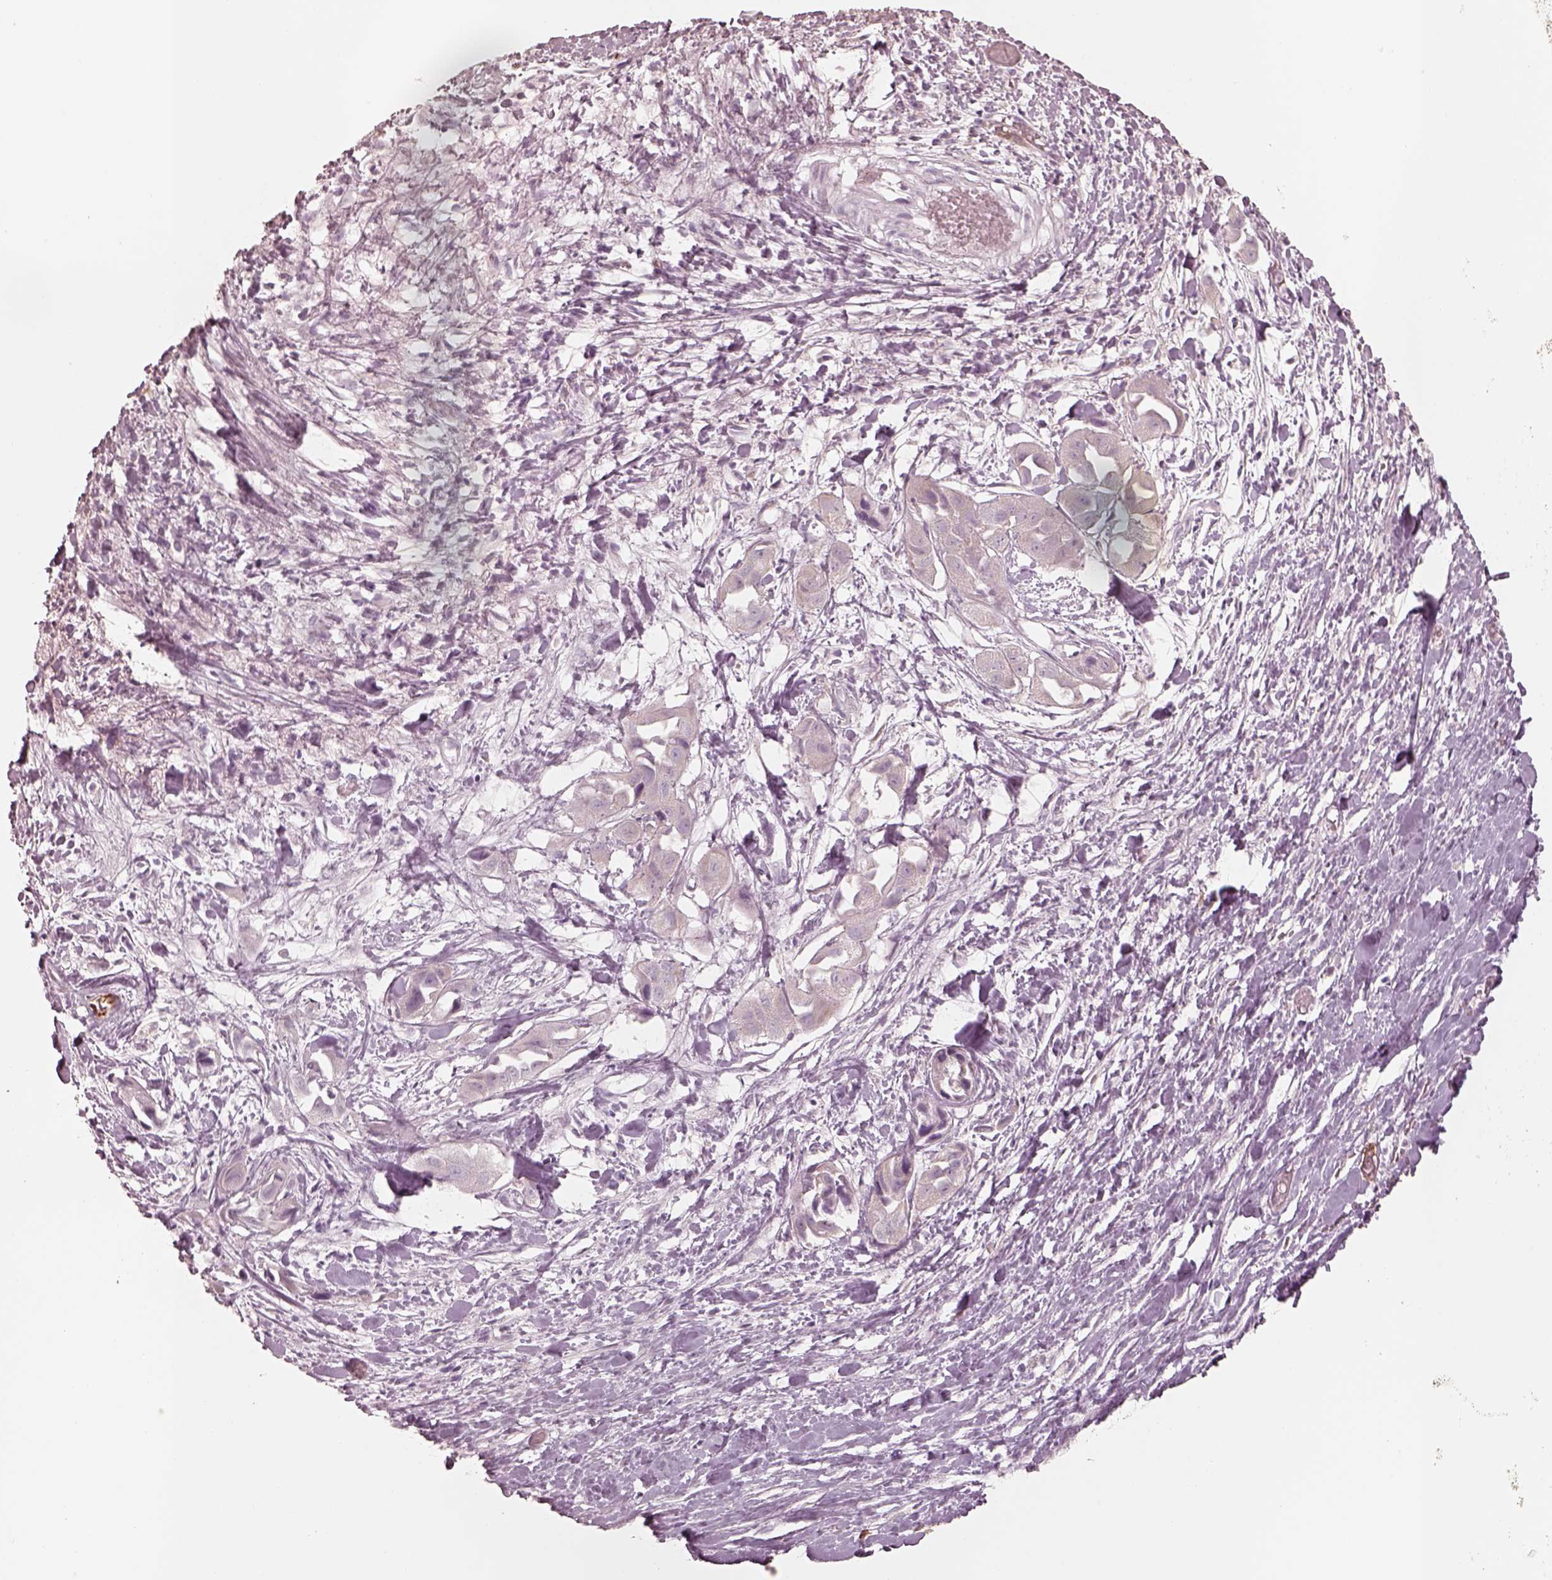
{"staining": {"intensity": "negative", "quantity": "none", "location": "none"}, "tissue": "liver cancer", "cell_type": "Tumor cells", "image_type": "cancer", "snomed": [{"axis": "morphology", "description": "Cholangiocarcinoma"}, {"axis": "topography", "description": "Liver"}], "caption": "Immunohistochemistry (IHC) image of neoplastic tissue: liver cancer stained with DAB displays no significant protein positivity in tumor cells.", "gene": "RAB3C", "patient": {"sex": "female", "age": 52}}